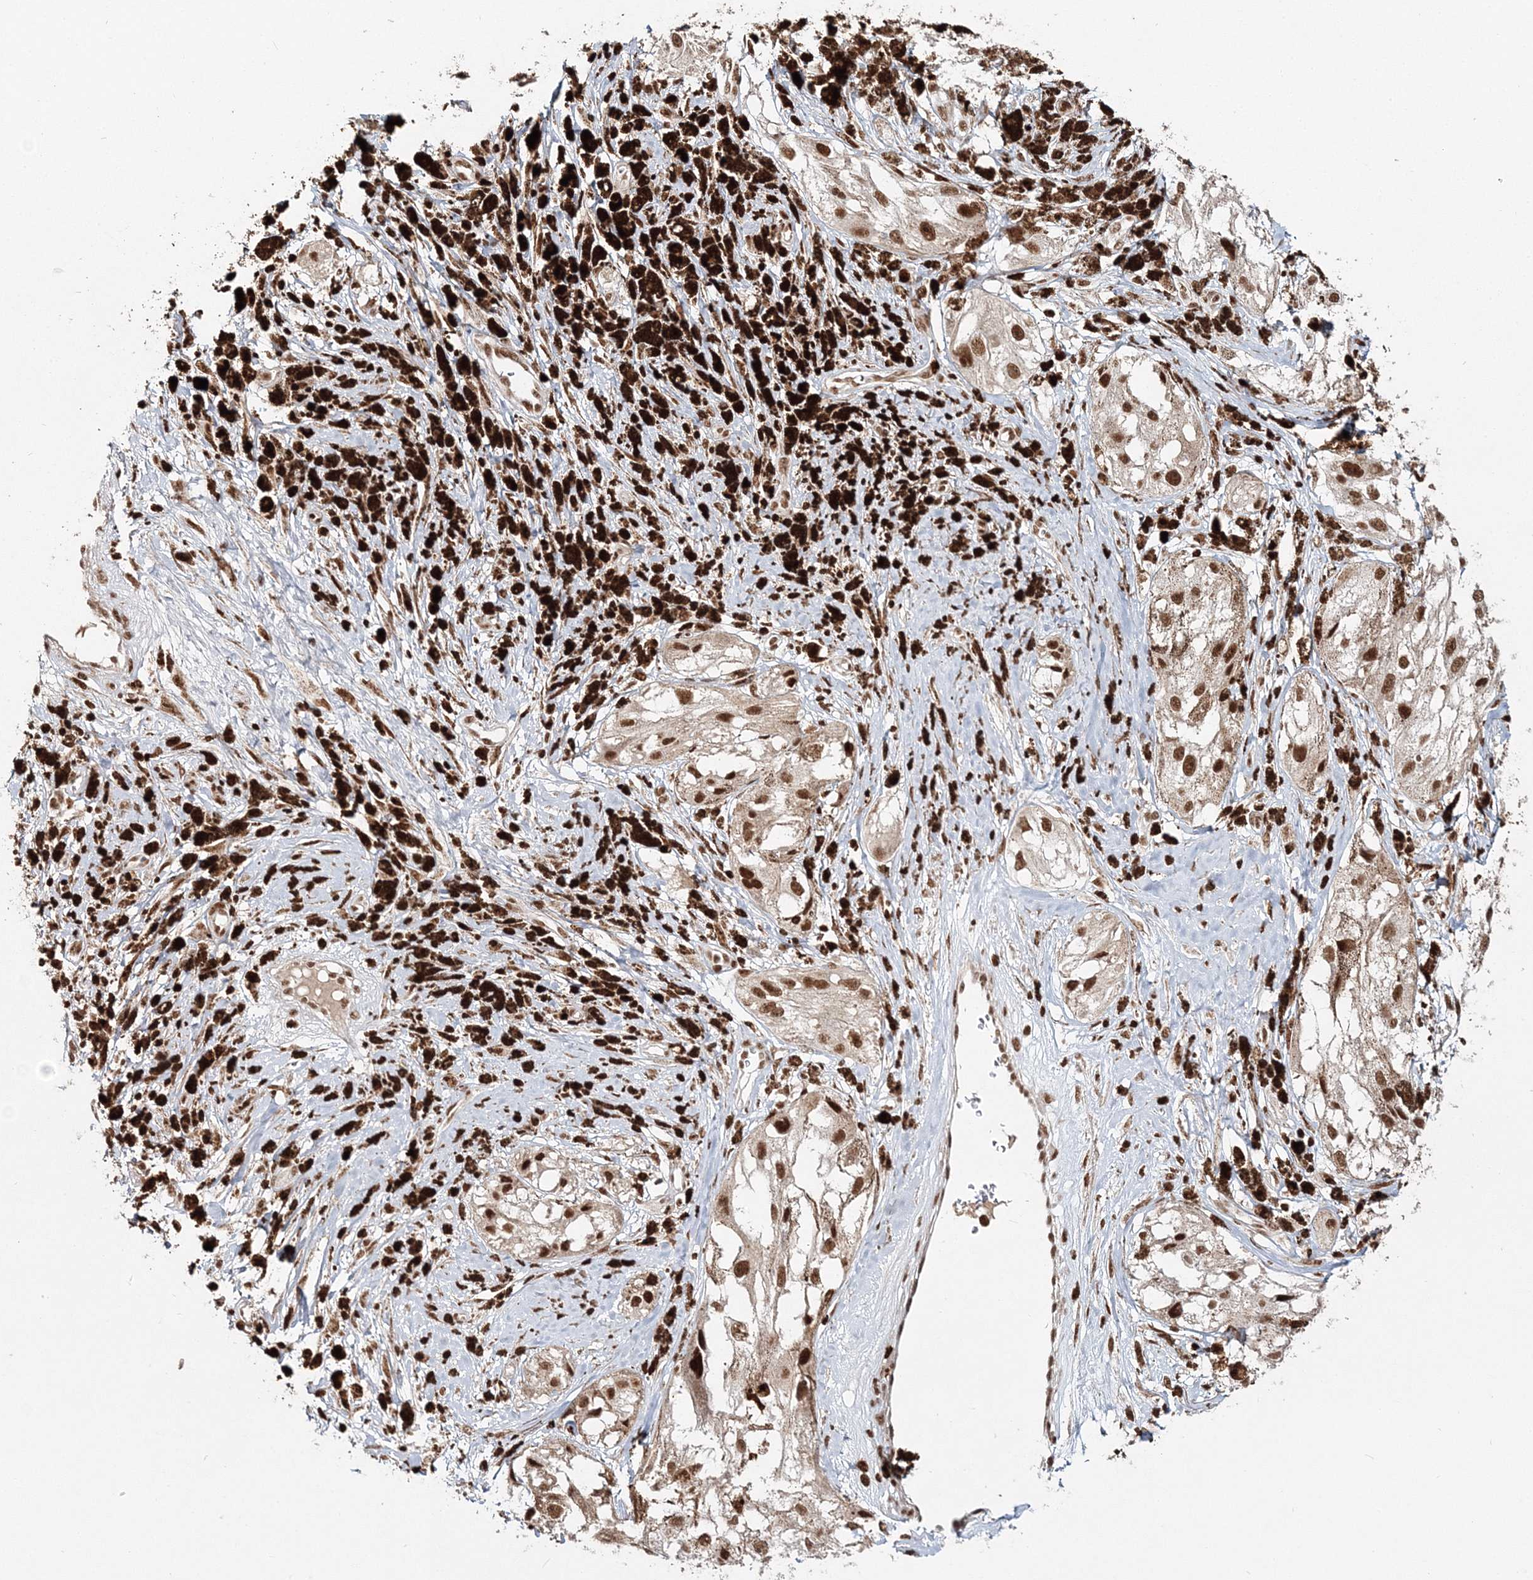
{"staining": {"intensity": "moderate", "quantity": ">75%", "location": "nuclear"}, "tissue": "melanoma", "cell_type": "Tumor cells", "image_type": "cancer", "snomed": [{"axis": "morphology", "description": "Malignant melanoma, NOS"}, {"axis": "topography", "description": "Skin"}], "caption": "Immunohistochemical staining of malignant melanoma reveals medium levels of moderate nuclear protein expression in approximately >75% of tumor cells.", "gene": "QRICH1", "patient": {"sex": "male", "age": 88}}